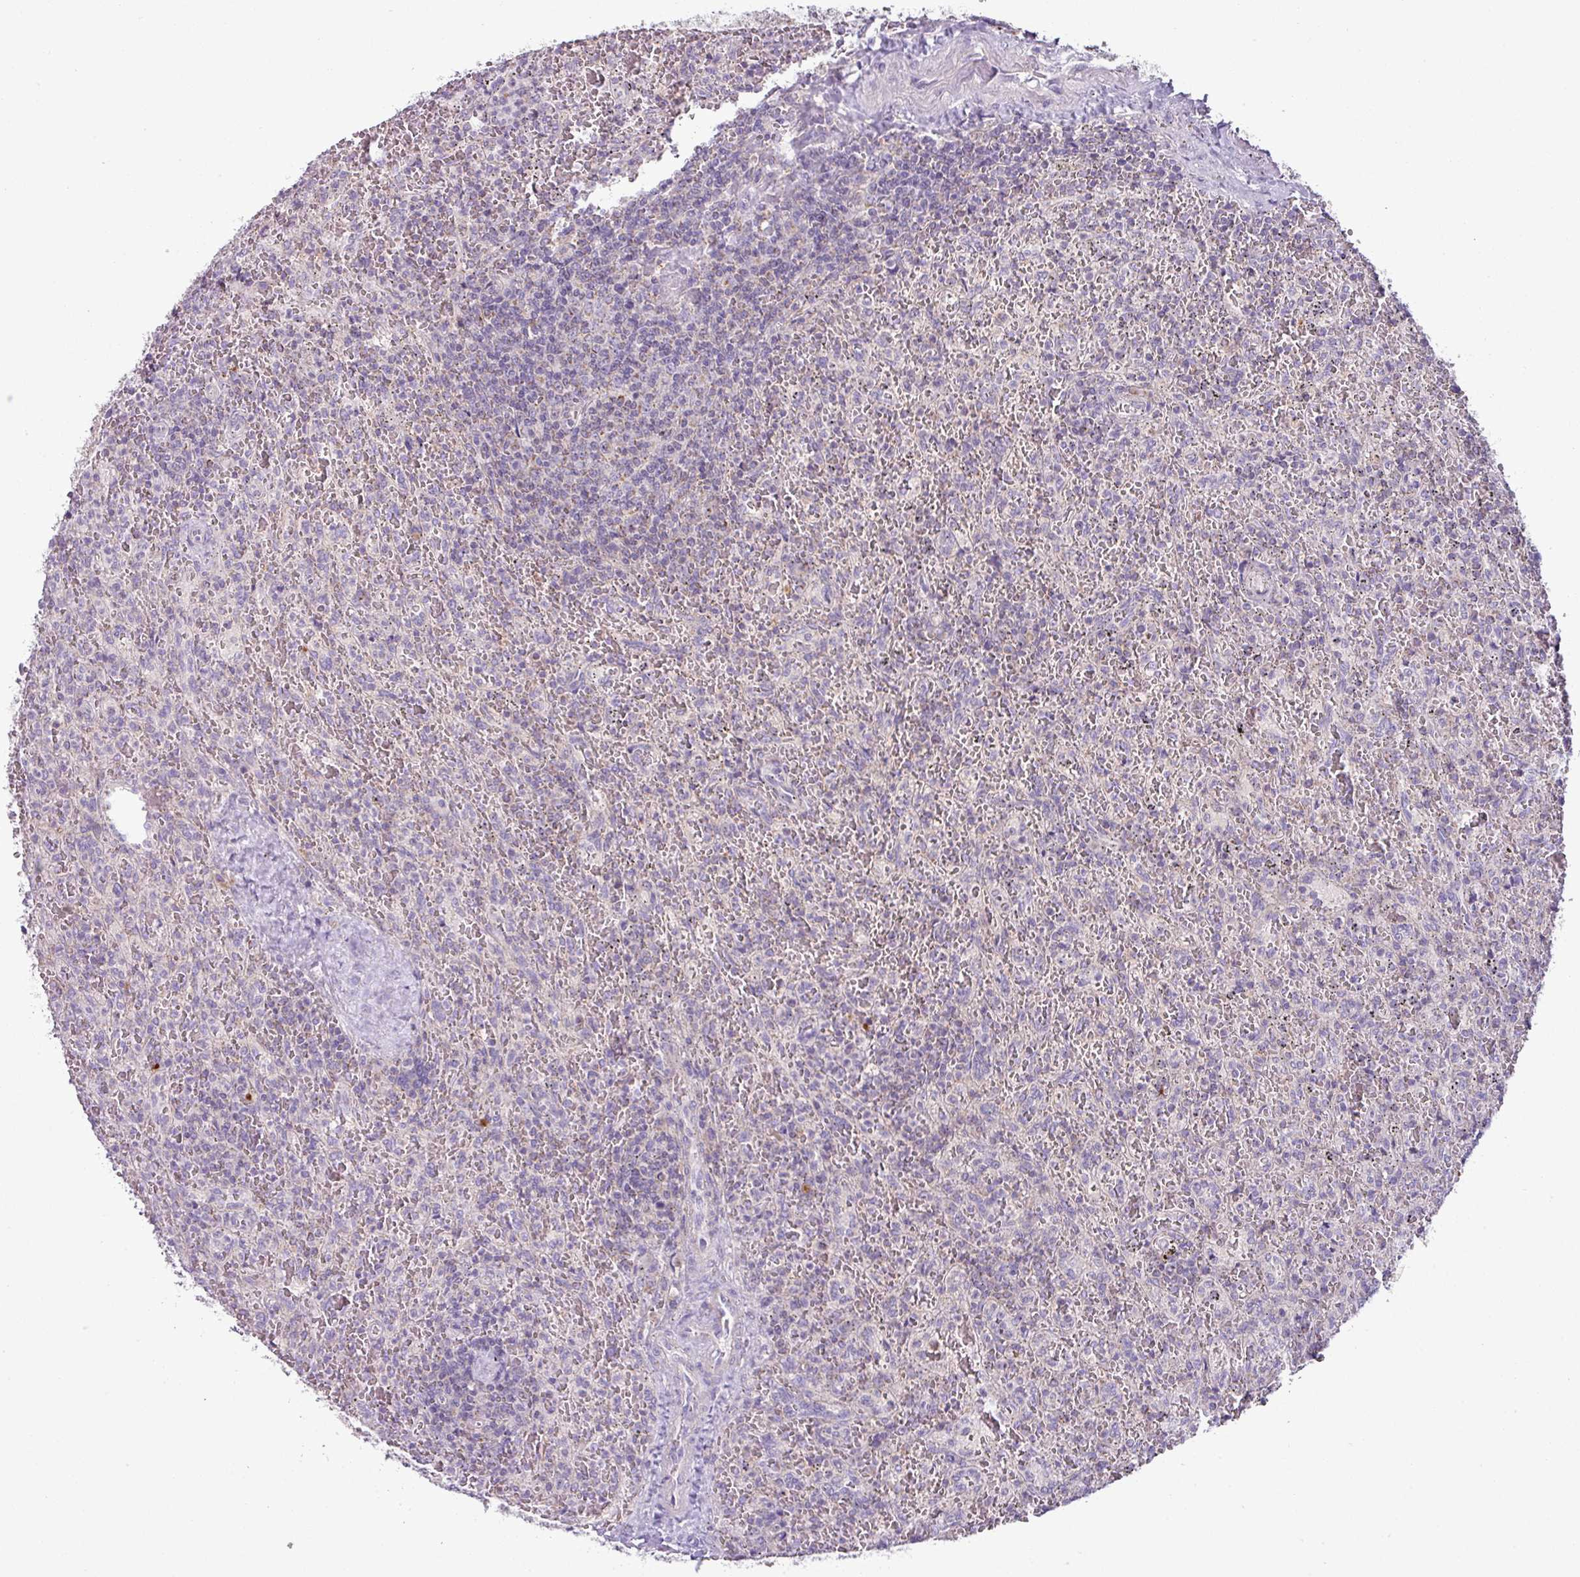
{"staining": {"intensity": "negative", "quantity": "none", "location": "none"}, "tissue": "lymphoma", "cell_type": "Tumor cells", "image_type": "cancer", "snomed": [{"axis": "morphology", "description": "Malignant lymphoma, non-Hodgkin's type, Low grade"}, {"axis": "topography", "description": "Spleen"}], "caption": "Immunohistochemical staining of lymphoma exhibits no significant positivity in tumor cells.", "gene": "LRRC9", "patient": {"sex": "female", "age": 64}}